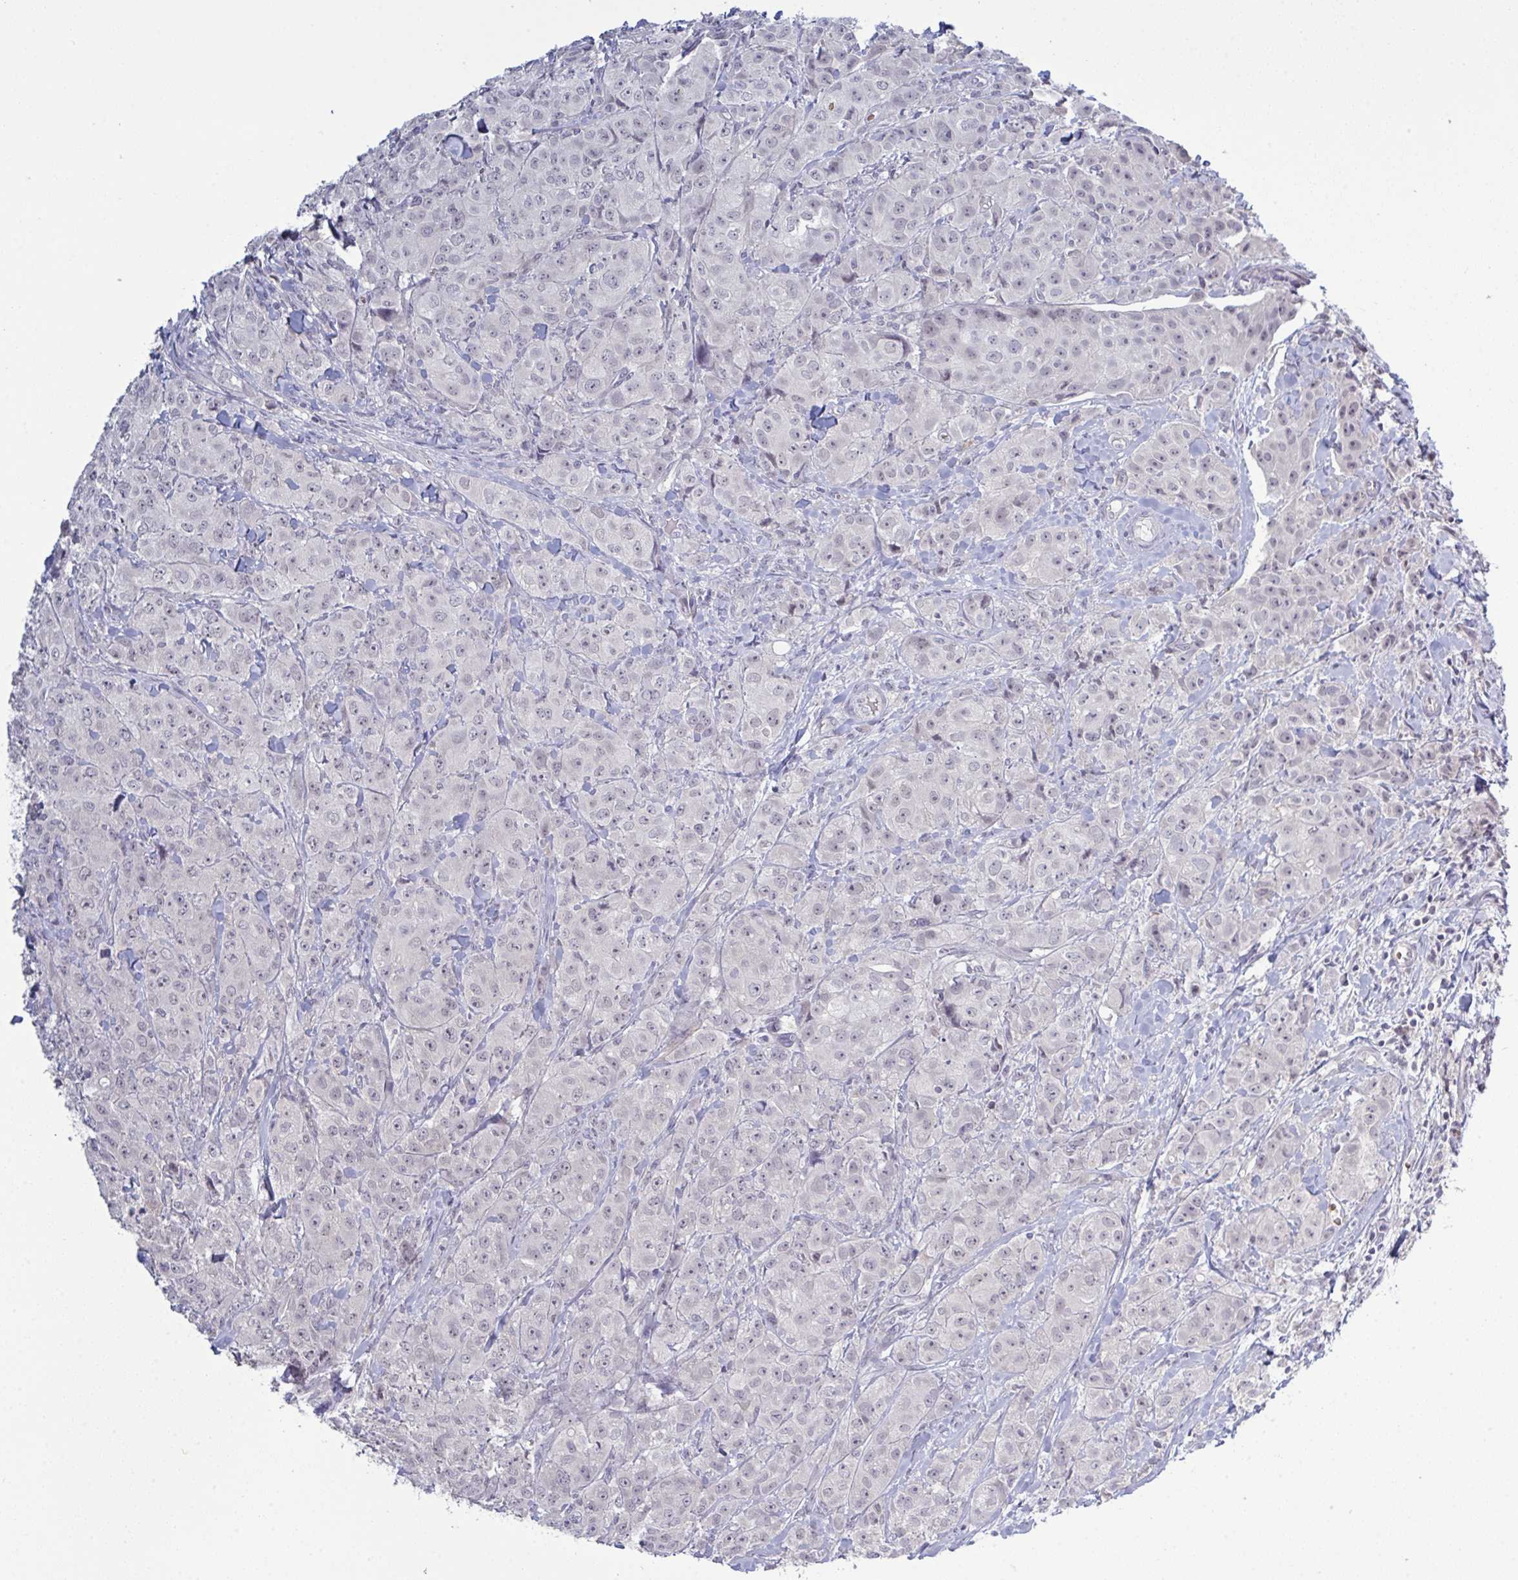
{"staining": {"intensity": "negative", "quantity": "none", "location": "none"}, "tissue": "breast cancer", "cell_type": "Tumor cells", "image_type": "cancer", "snomed": [{"axis": "morphology", "description": "Normal tissue, NOS"}, {"axis": "morphology", "description": "Duct carcinoma"}, {"axis": "topography", "description": "Breast"}], "caption": "Immunohistochemistry histopathology image of neoplastic tissue: human breast cancer stained with DAB (3,3'-diaminobenzidine) shows no significant protein staining in tumor cells. (DAB IHC visualized using brightfield microscopy, high magnification).", "gene": "ZNF784", "patient": {"sex": "female", "age": 43}}